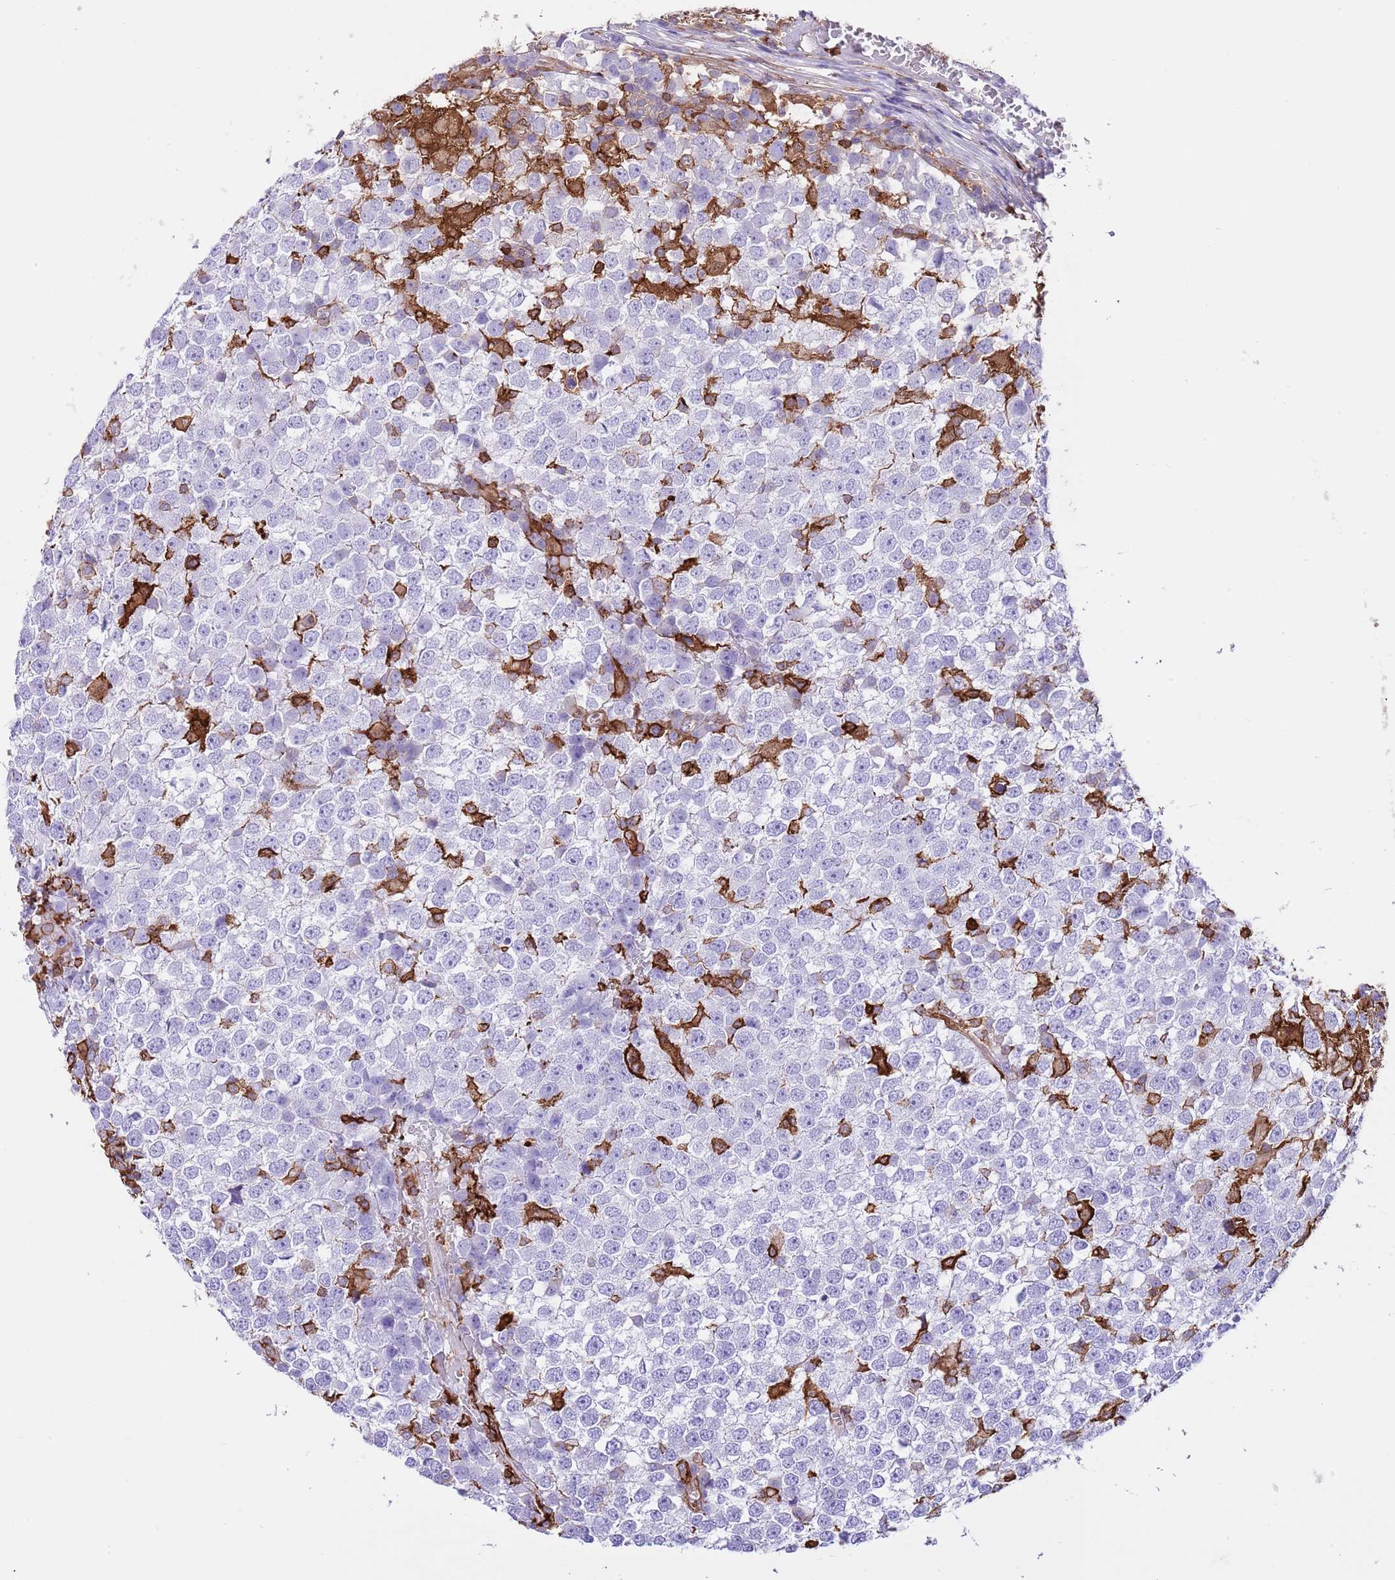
{"staining": {"intensity": "negative", "quantity": "none", "location": "none"}, "tissue": "testis cancer", "cell_type": "Tumor cells", "image_type": "cancer", "snomed": [{"axis": "morphology", "description": "Seminoma, NOS"}, {"axis": "topography", "description": "Testis"}], "caption": "IHC image of neoplastic tissue: human testis seminoma stained with DAB (3,3'-diaminobenzidine) shows no significant protein staining in tumor cells.", "gene": "EFHD2", "patient": {"sex": "male", "age": 65}}